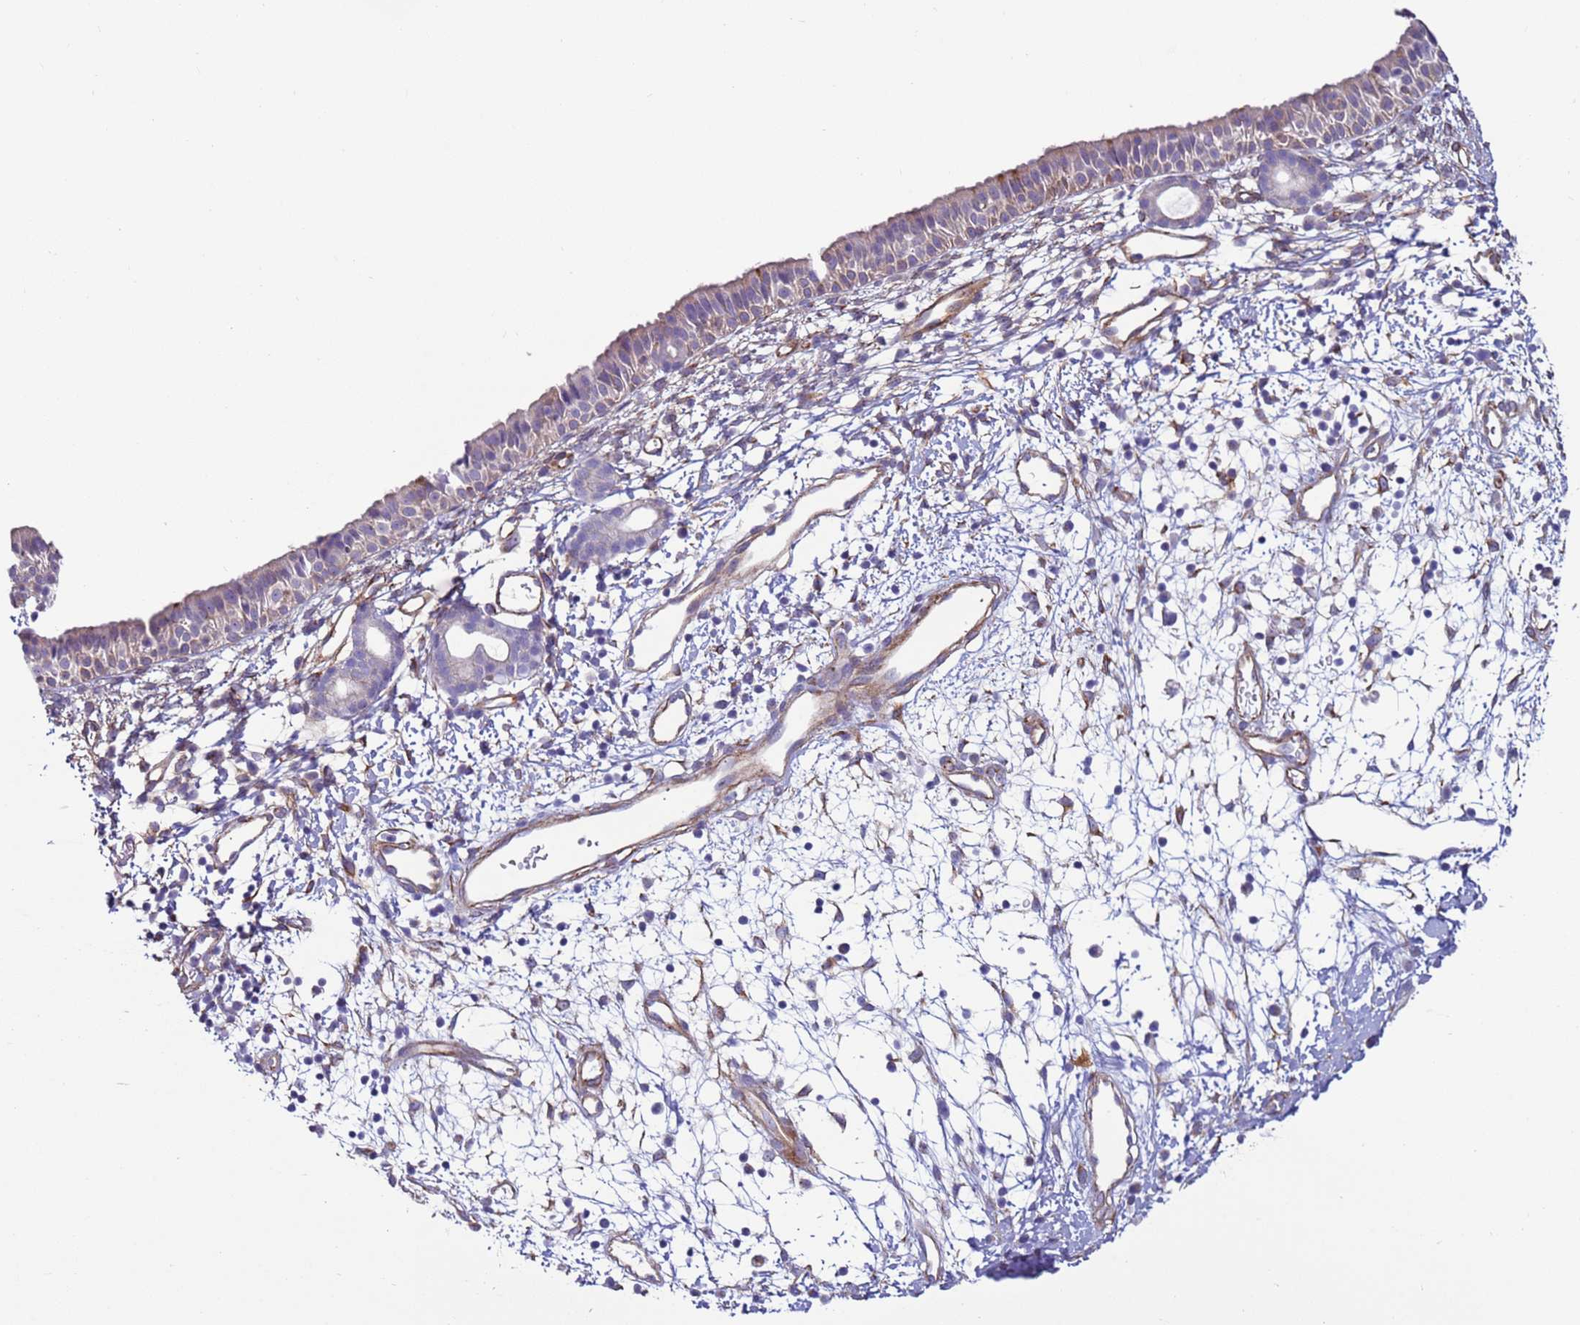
{"staining": {"intensity": "weak", "quantity": "<25%", "location": "cytoplasmic/membranous"}, "tissue": "nasopharynx", "cell_type": "Respiratory epithelial cells", "image_type": "normal", "snomed": [{"axis": "morphology", "description": "Normal tissue, NOS"}, {"axis": "topography", "description": "Nasopharynx"}], "caption": "Histopathology image shows no significant protein positivity in respiratory epithelial cells of normal nasopharynx.", "gene": "HEATR1", "patient": {"sex": "male", "age": 22}}